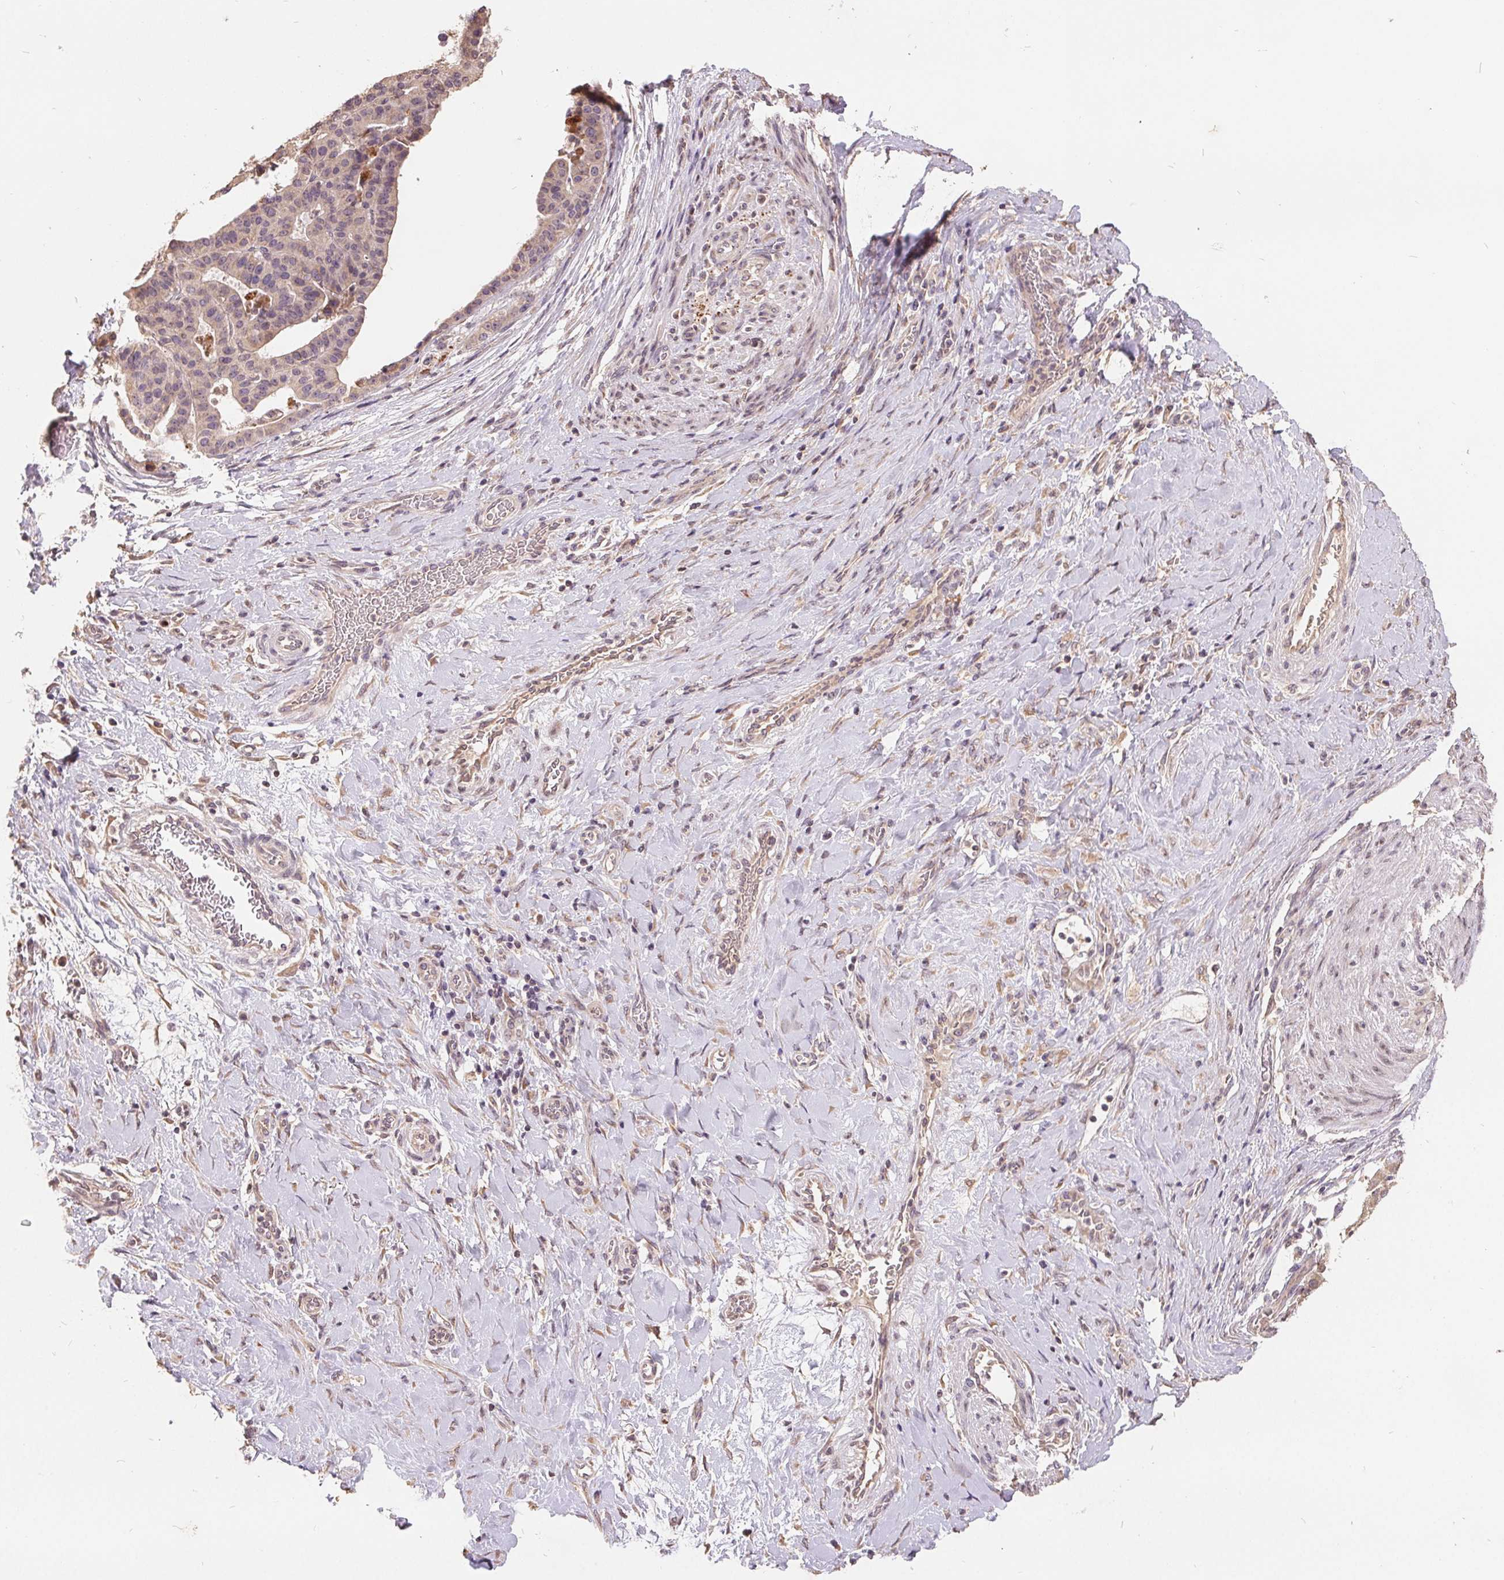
{"staining": {"intensity": "negative", "quantity": "none", "location": "none"}, "tissue": "stomach cancer", "cell_type": "Tumor cells", "image_type": "cancer", "snomed": [{"axis": "morphology", "description": "Adenocarcinoma, NOS"}, {"axis": "topography", "description": "Stomach"}], "caption": "This is an immunohistochemistry image of stomach cancer. There is no expression in tumor cells.", "gene": "CDIPT", "patient": {"sex": "male", "age": 48}}